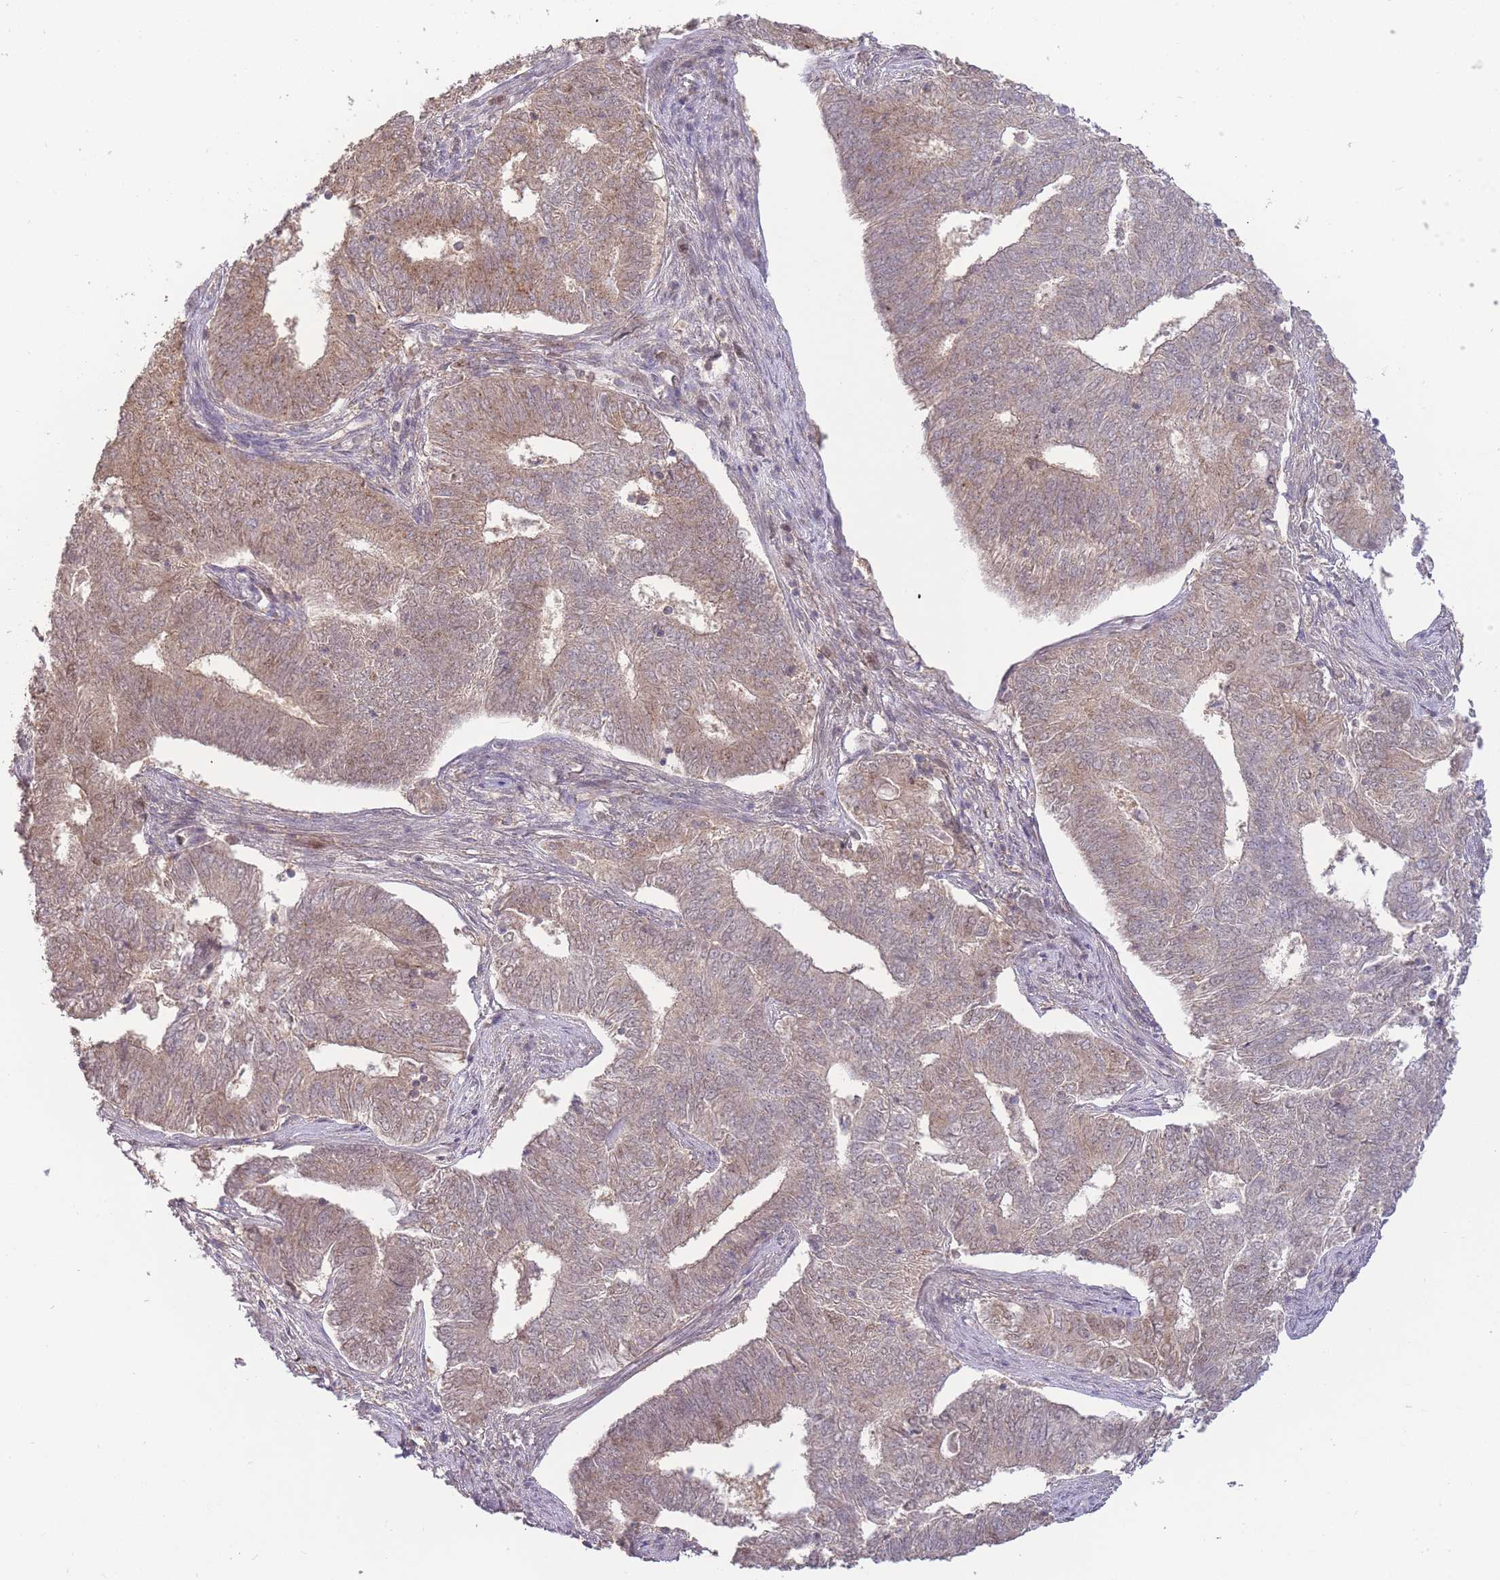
{"staining": {"intensity": "weak", "quantity": ">75%", "location": "cytoplasmic/membranous"}, "tissue": "endometrial cancer", "cell_type": "Tumor cells", "image_type": "cancer", "snomed": [{"axis": "morphology", "description": "Adenocarcinoma, NOS"}, {"axis": "topography", "description": "Endometrium"}], "caption": "Endometrial cancer (adenocarcinoma) tissue displays weak cytoplasmic/membranous positivity in about >75% of tumor cells", "gene": "RNF144B", "patient": {"sex": "female", "age": 62}}